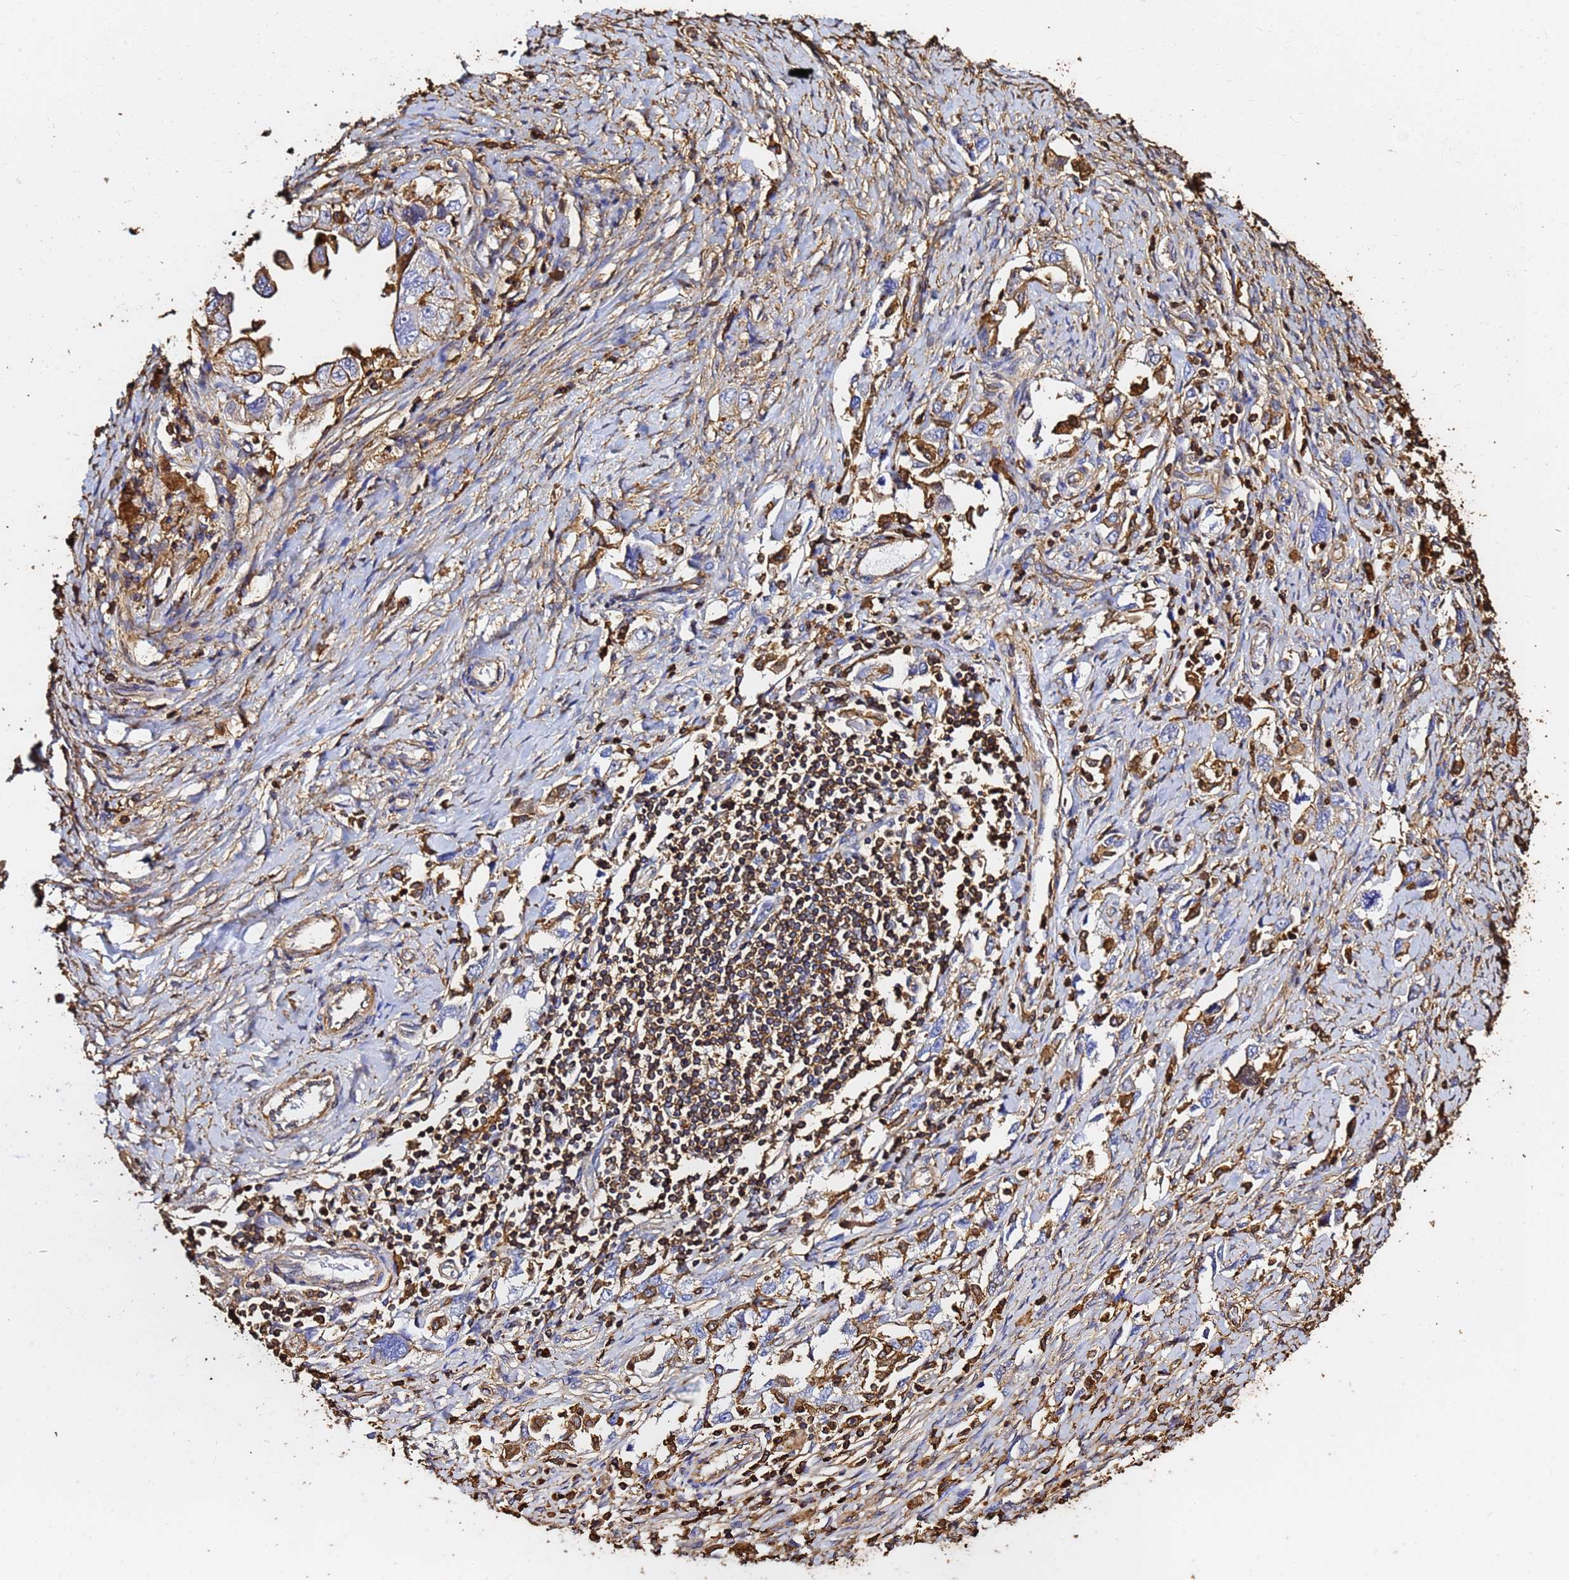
{"staining": {"intensity": "moderate", "quantity": "25%-75%", "location": "cytoplasmic/membranous"}, "tissue": "ovarian cancer", "cell_type": "Tumor cells", "image_type": "cancer", "snomed": [{"axis": "morphology", "description": "Carcinoma, NOS"}, {"axis": "morphology", "description": "Cystadenocarcinoma, serous, NOS"}, {"axis": "topography", "description": "Ovary"}], "caption": "Immunohistochemical staining of ovarian cancer (carcinoma) reveals medium levels of moderate cytoplasmic/membranous positivity in about 25%-75% of tumor cells.", "gene": "ACTB", "patient": {"sex": "female", "age": 69}}